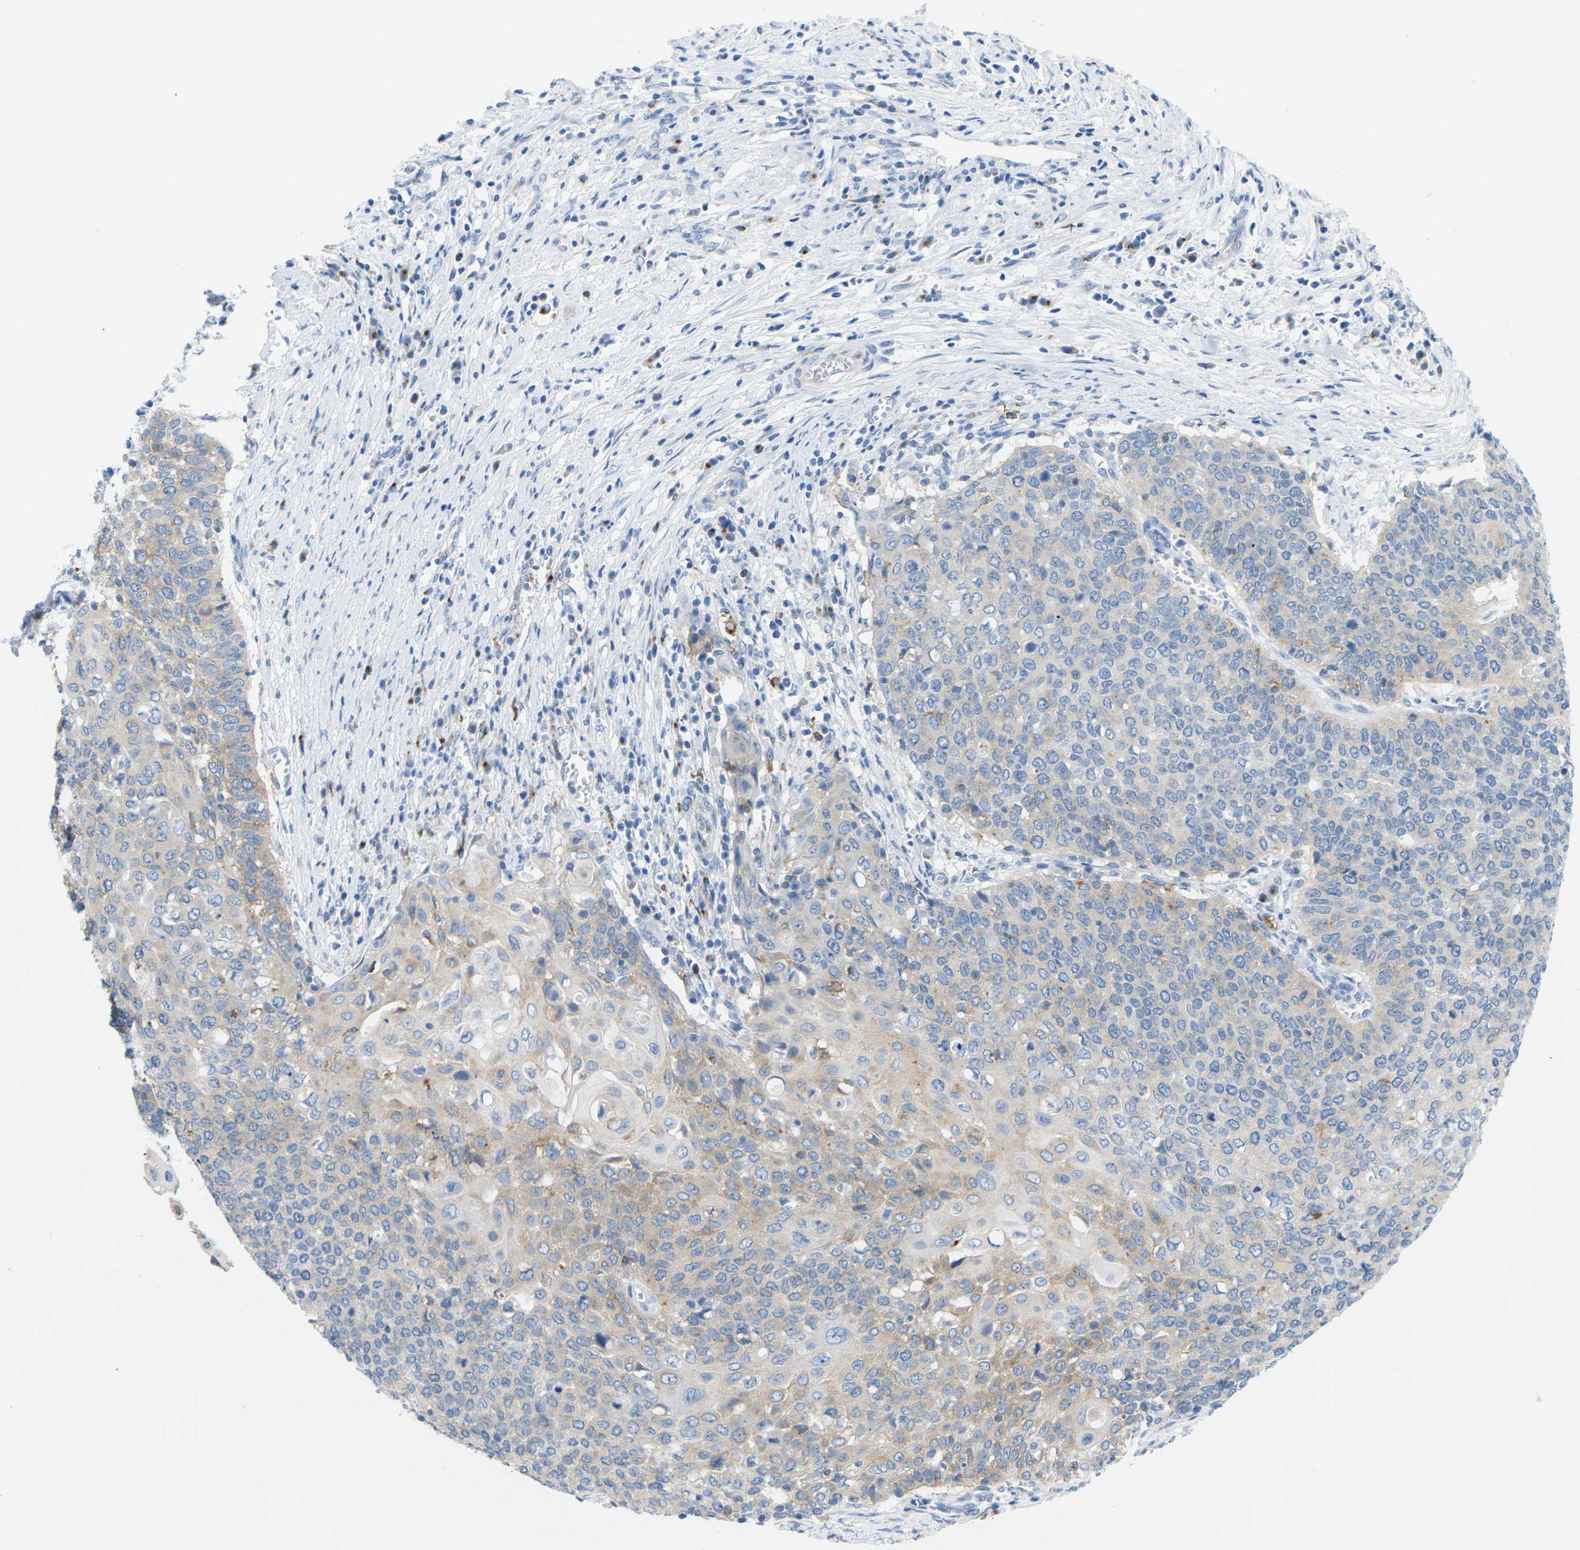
{"staining": {"intensity": "weak", "quantity": "25%-75%", "location": "cytoplasmic/membranous"}, "tissue": "cervical cancer", "cell_type": "Tumor cells", "image_type": "cancer", "snomed": [{"axis": "morphology", "description": "Squamous cell carcinoma, NOS"}, {"axis": "topography", "description": "Cervix"}], "caption": "Squamous cell carcinoma (cervical) stained for a protein (brown) demonstrates weak cytoplasmic/membranous positive staining in about 25%-75% of tumor cells.", "gene": "SYNGR2", "patient": {"sex": "female", "age": 39}}